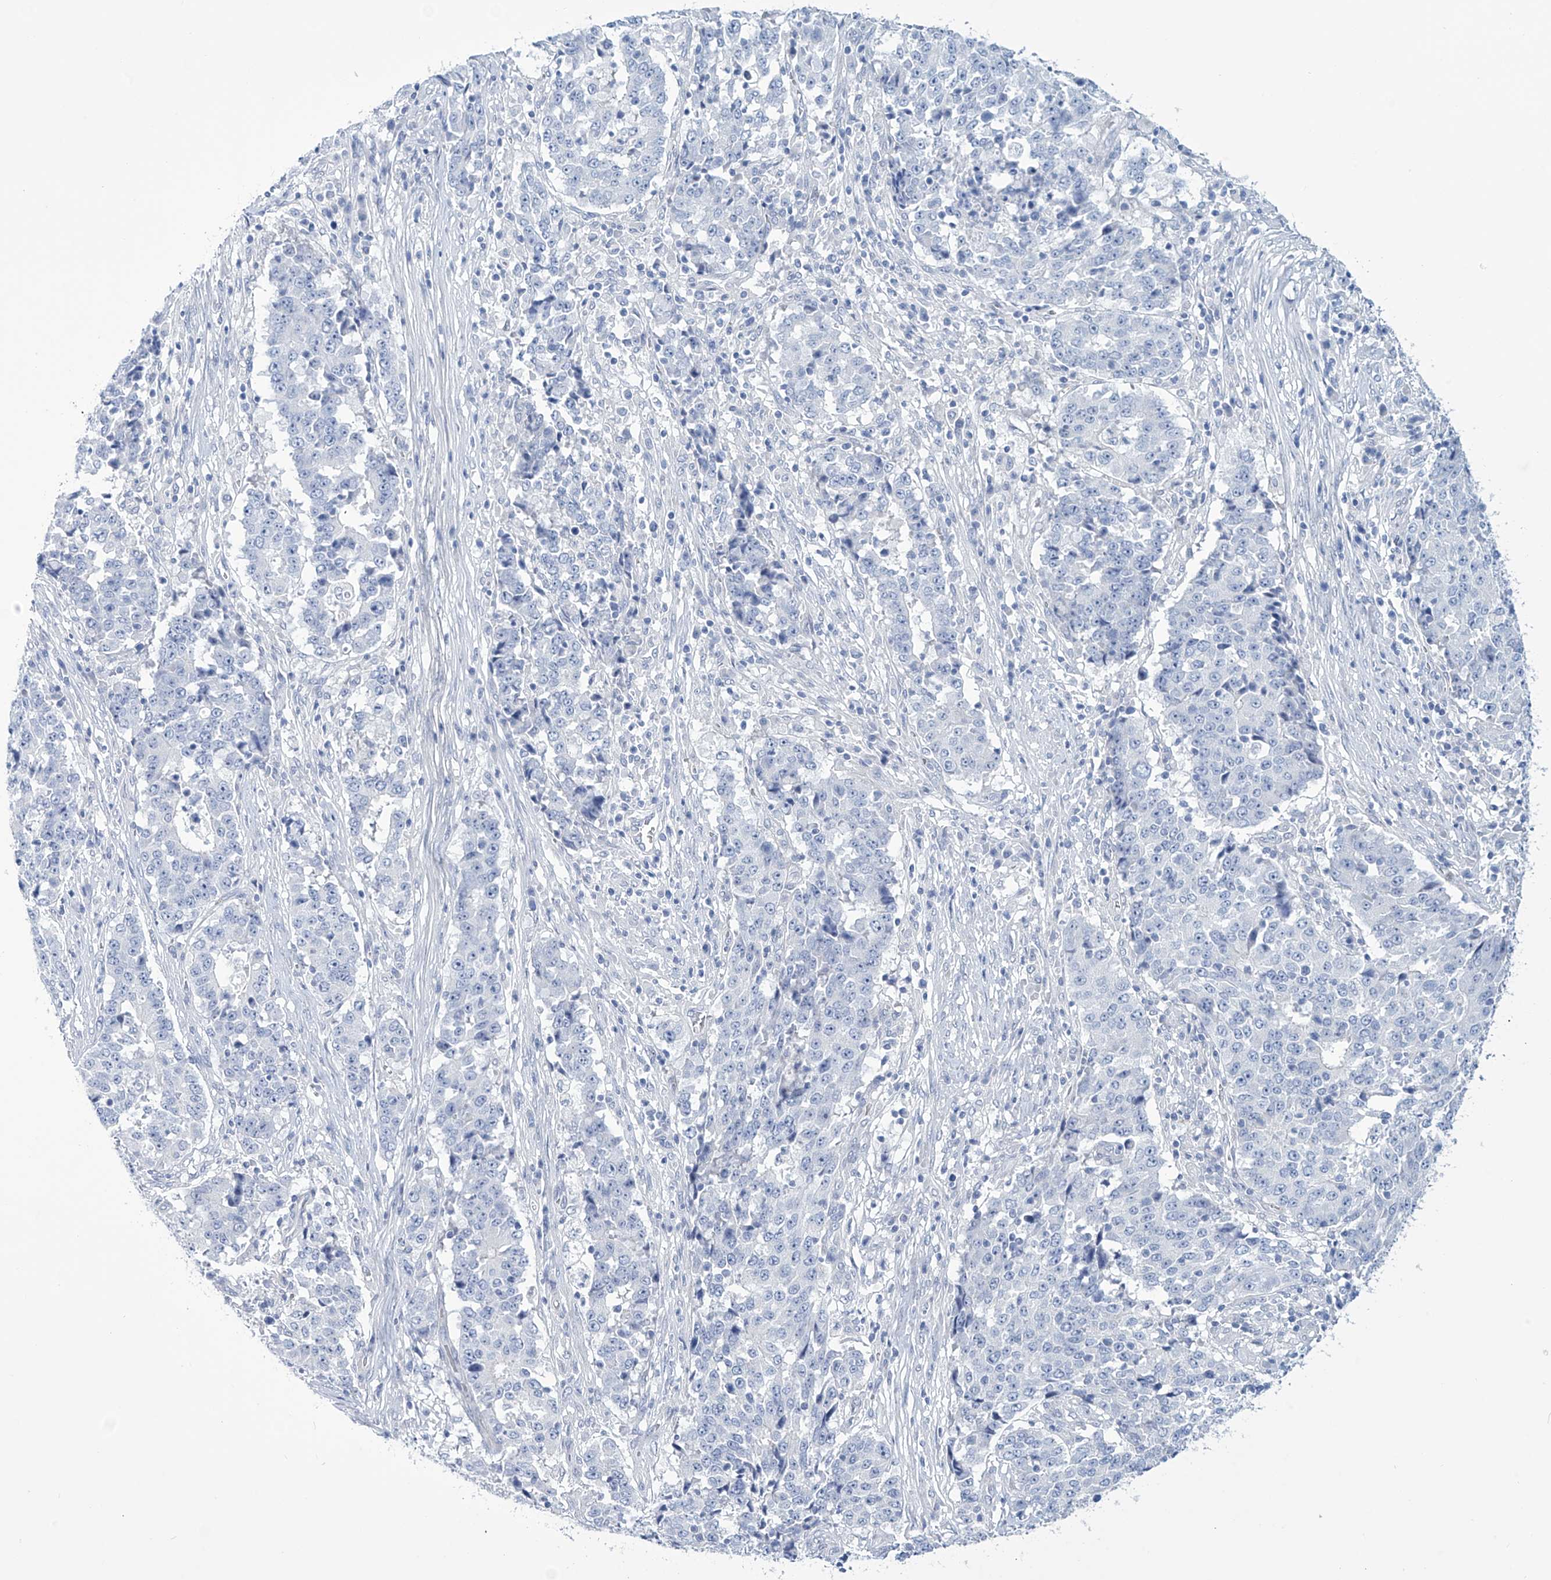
{"staining": {"intensity": "negative", "quantity": "none", "location": "none"}, "tissue": "stomach cancer", "cell_type": "Tumor cells", "image_type": "cancer", "snomed": [{"axis": "morphology", "description": "Adenocarcinoma, NOS"}, {"axis": "topography", "description": "Stomach"}], "caption": "Human adenocarcinoma (stomach) stained for a protein using immunohistochemistry reveals no positivity in tumor cells.", "gene": "TRIM60", "patient": {"sex": "male", "age": 59}}